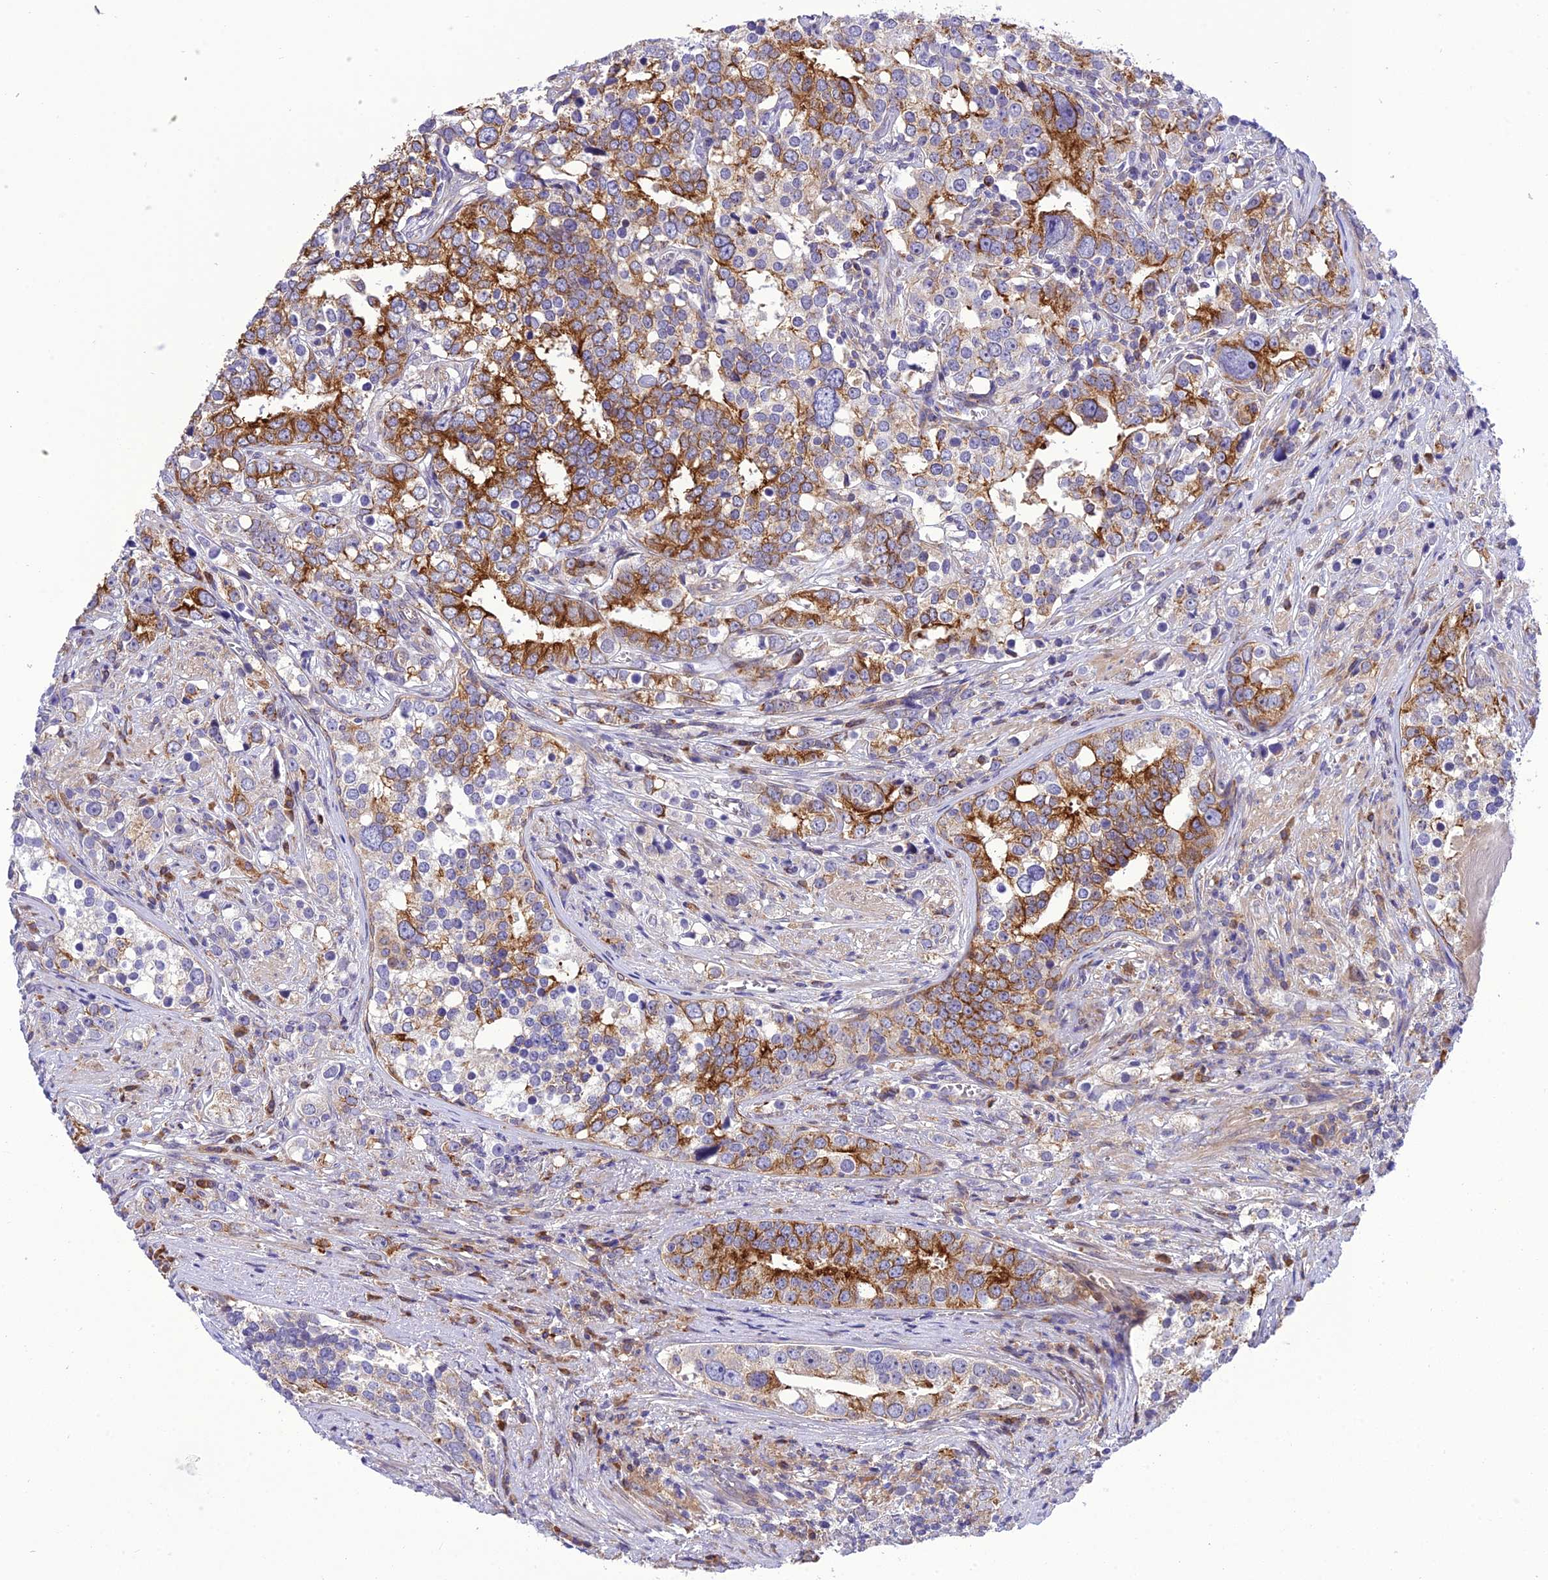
{"staining": {"intensity": "strong", "quantity": "25%-75%", "location": "cytoplasmic/membranous"}, "tissue": "prostate cancer", "cell_type": "Tumor cells", "image_type": "cancer", "snomed": [{"axis": "morphology", "description": "Adenocarcinoma, High grade"}, {"axis": "topography", "description": "Prostate"}], "caption": "Prostate cancer was stained to show a protein in brown. There is high levels of strong cytoplasmic/membranous positivity in approximately 25%-75% of tumor cells.", "gene": "JMY", "patient": {"sex": "male", "age": 71}}